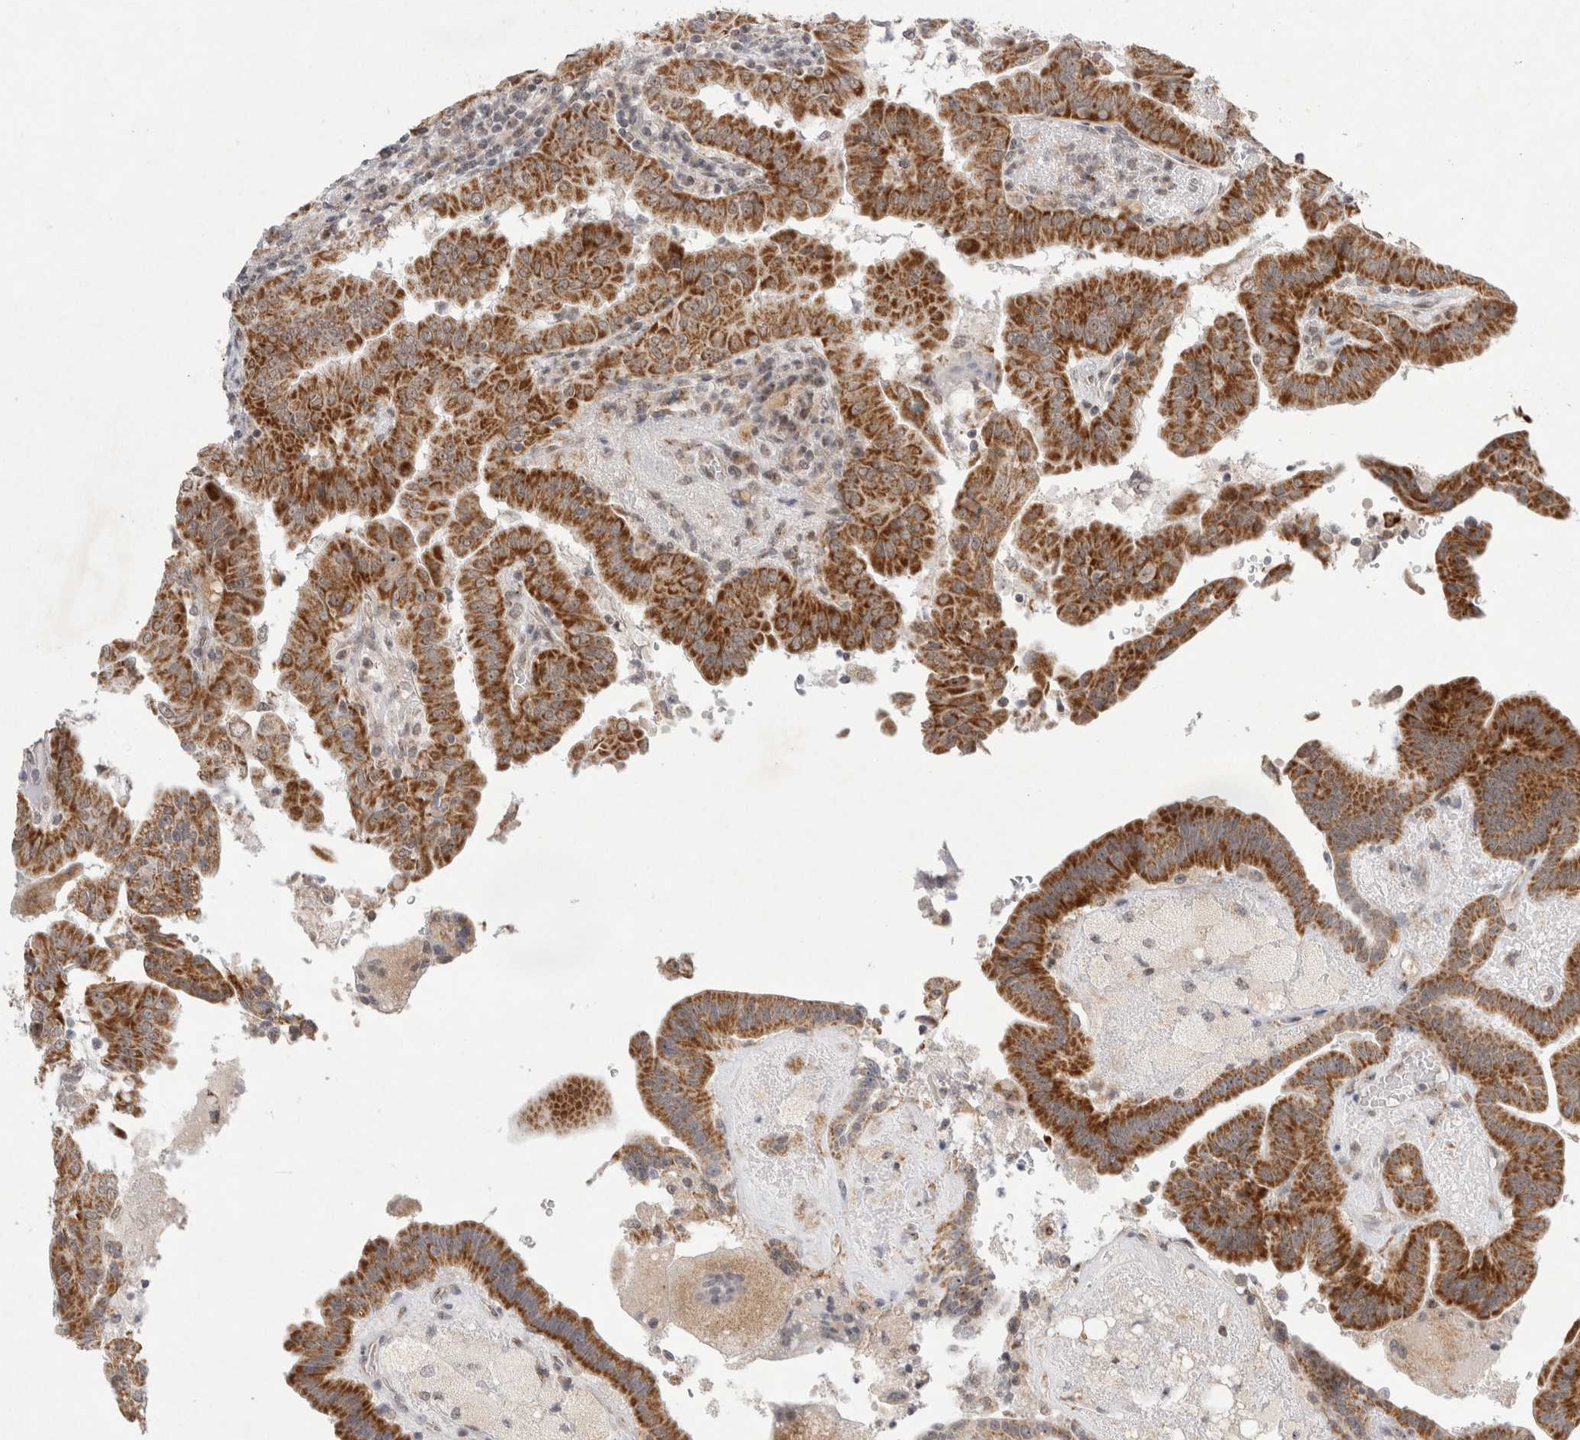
{"staining": {"intensity": "strong", "quantity": ">75%", "location": "cytoplasmic/membranous"}, "tissue": "thyroid cancer", "cell_type": "Tumor cells", "image_type": "cancer", "snomed": [{"axis": "morphology", "description": "Papillary adenocarcinoma, NOS"}, {"axis": "topography", "description": "Thyroid gland"}], "caption": "This photomicrograph displays IHC staining of papillary adenocarcinoma (thyroid), with high strong cytoplasmic/membranous staining in about >75% of tumor cells.", "gene": "MRPL37", "patient": {"sex": "male", "age": 33}}